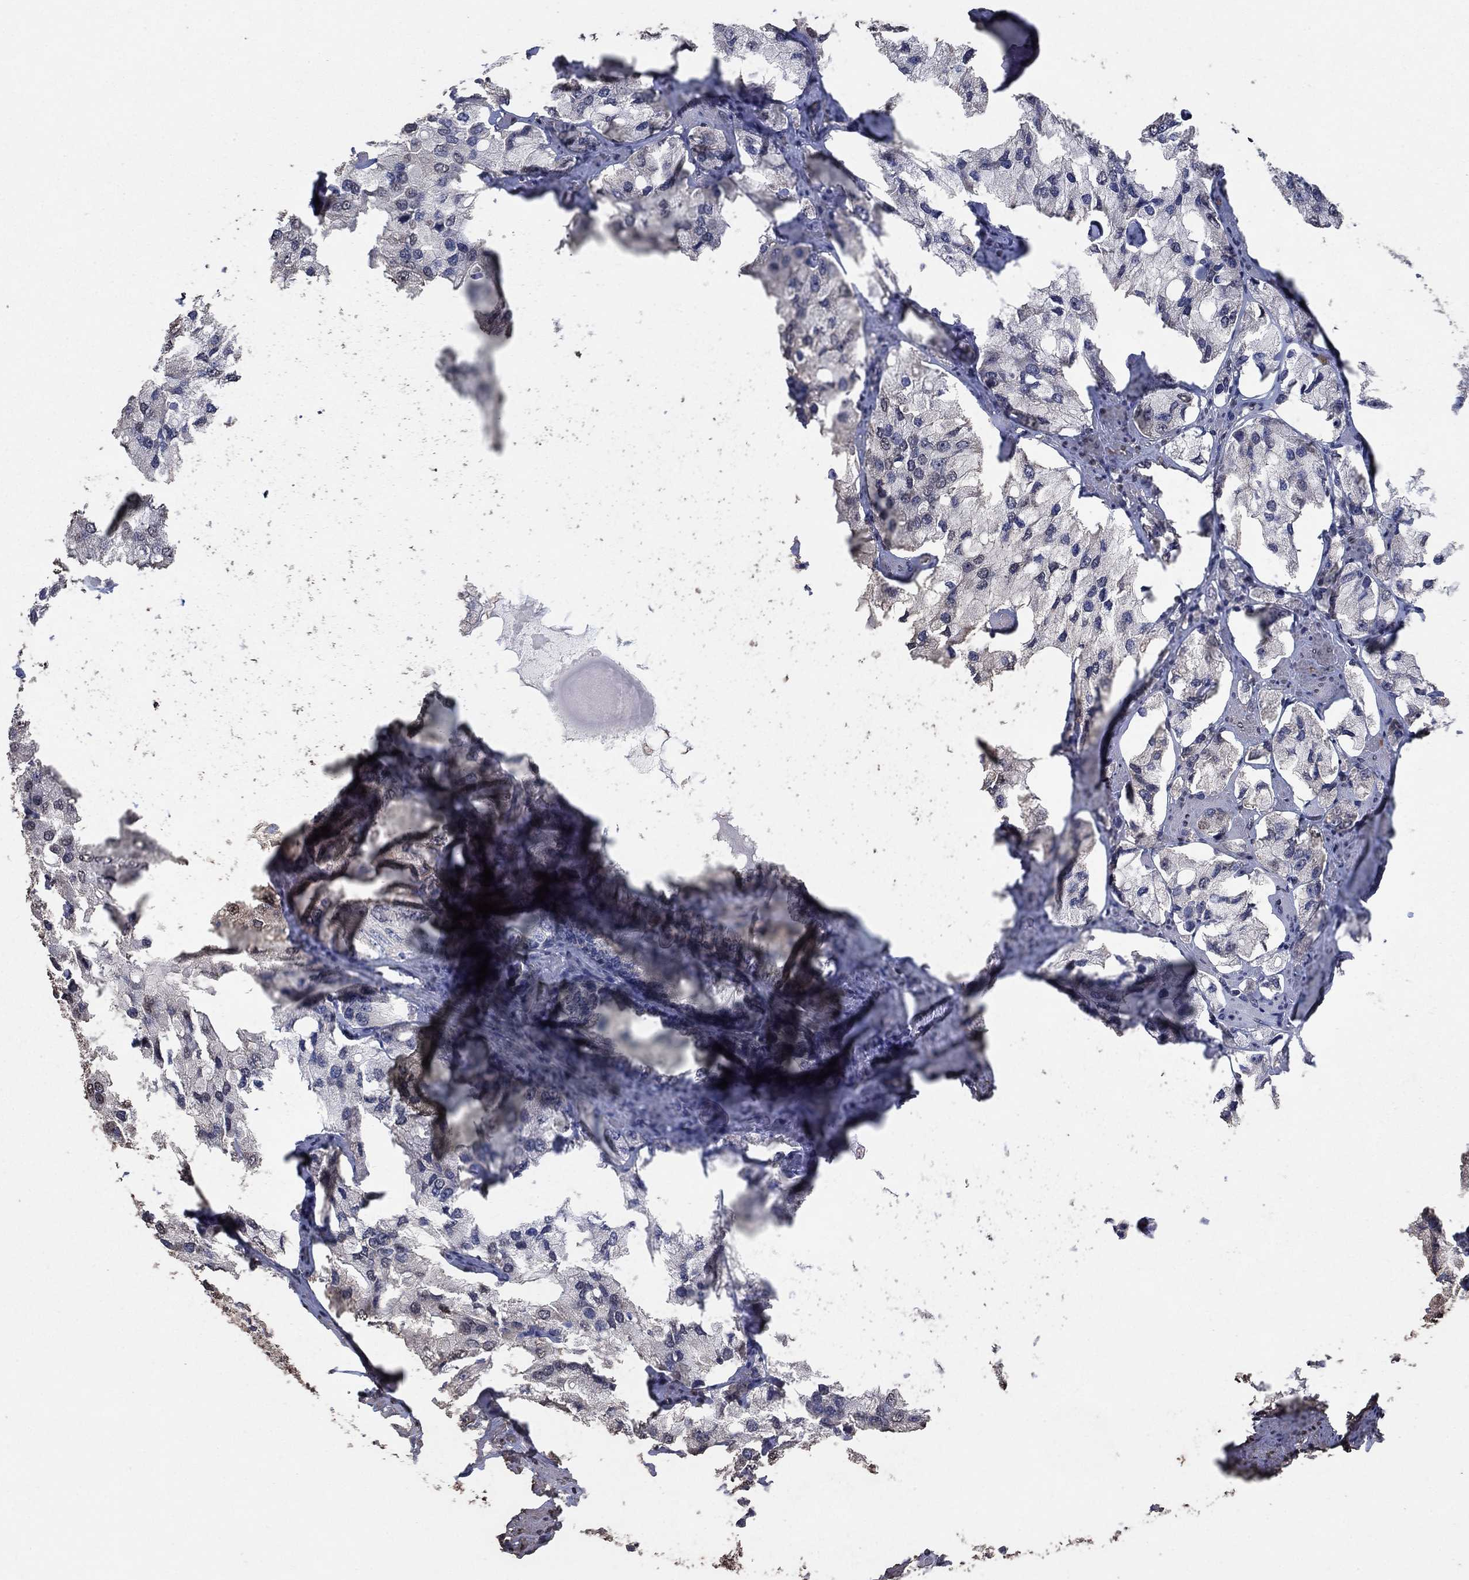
{"staining": {"intensity": "strong", "quantity": "<25%", "location": "cytoplasmic/membranous"}, "tissue": "prostate cancer", "cell_type": "Tumor cells", "image_type": "cancer", "snomed": [{"axis": "morphology", "description": "Adenocarcinoma, NOS"}, {"axis": "topography", "description": "Prostate and seminal vesicle, NOS"}, {"axis": "topography", "description": "Prostate"}], "caption": "Immunohistochemical staining of human prostate cancer (adenocarcinoma) demonstrates strong cytoplasmic/membranous protein positivity in approximately <25% of tumor cells. (Stains: DAB in brown, nuclei in blue, Microscopy: brightfield microscopy at high magnification).", "gene": "MRPS24", "patient": {"sex": "male", "age": 64}}